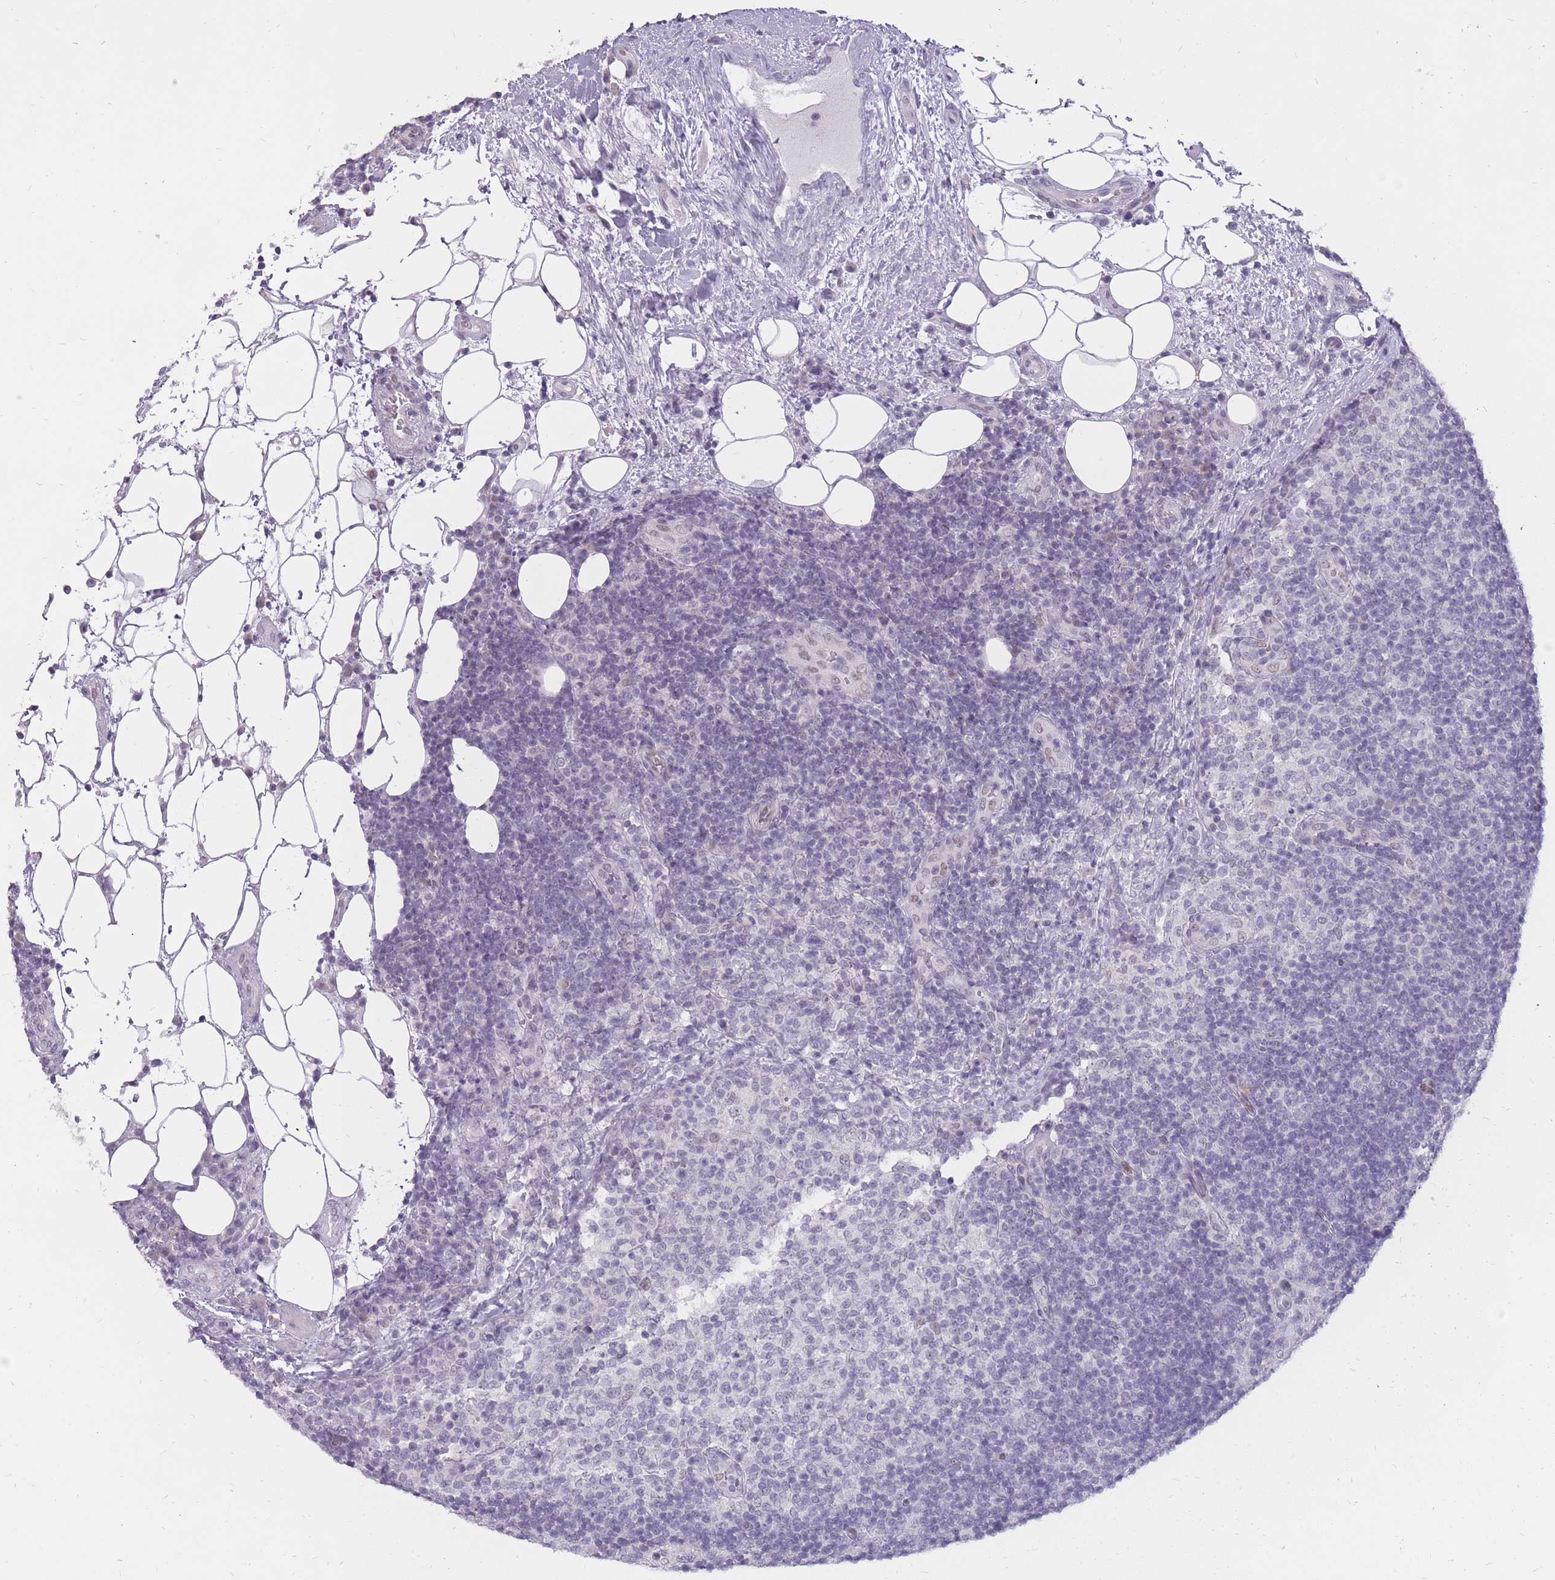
{"staining": {"intensity": "negative", "quantity": "none", "location": "none"}, "tissue": "lymph node", "cell_type": "Germinal center cells", "image_type": "normal", "snomed": [{"axis": "morphology", "description": "Normal tissue, NOS"}, {"axis": "topography", "description": "Lymph node"}], "caption": "This is a histopathology image of immunohistochemistry (IHC) staining of unremarkable lymph node, which shows no expression in germinal center cells.", "gene": "POM121C", "patient": {"sex": "female", "age": 31}}